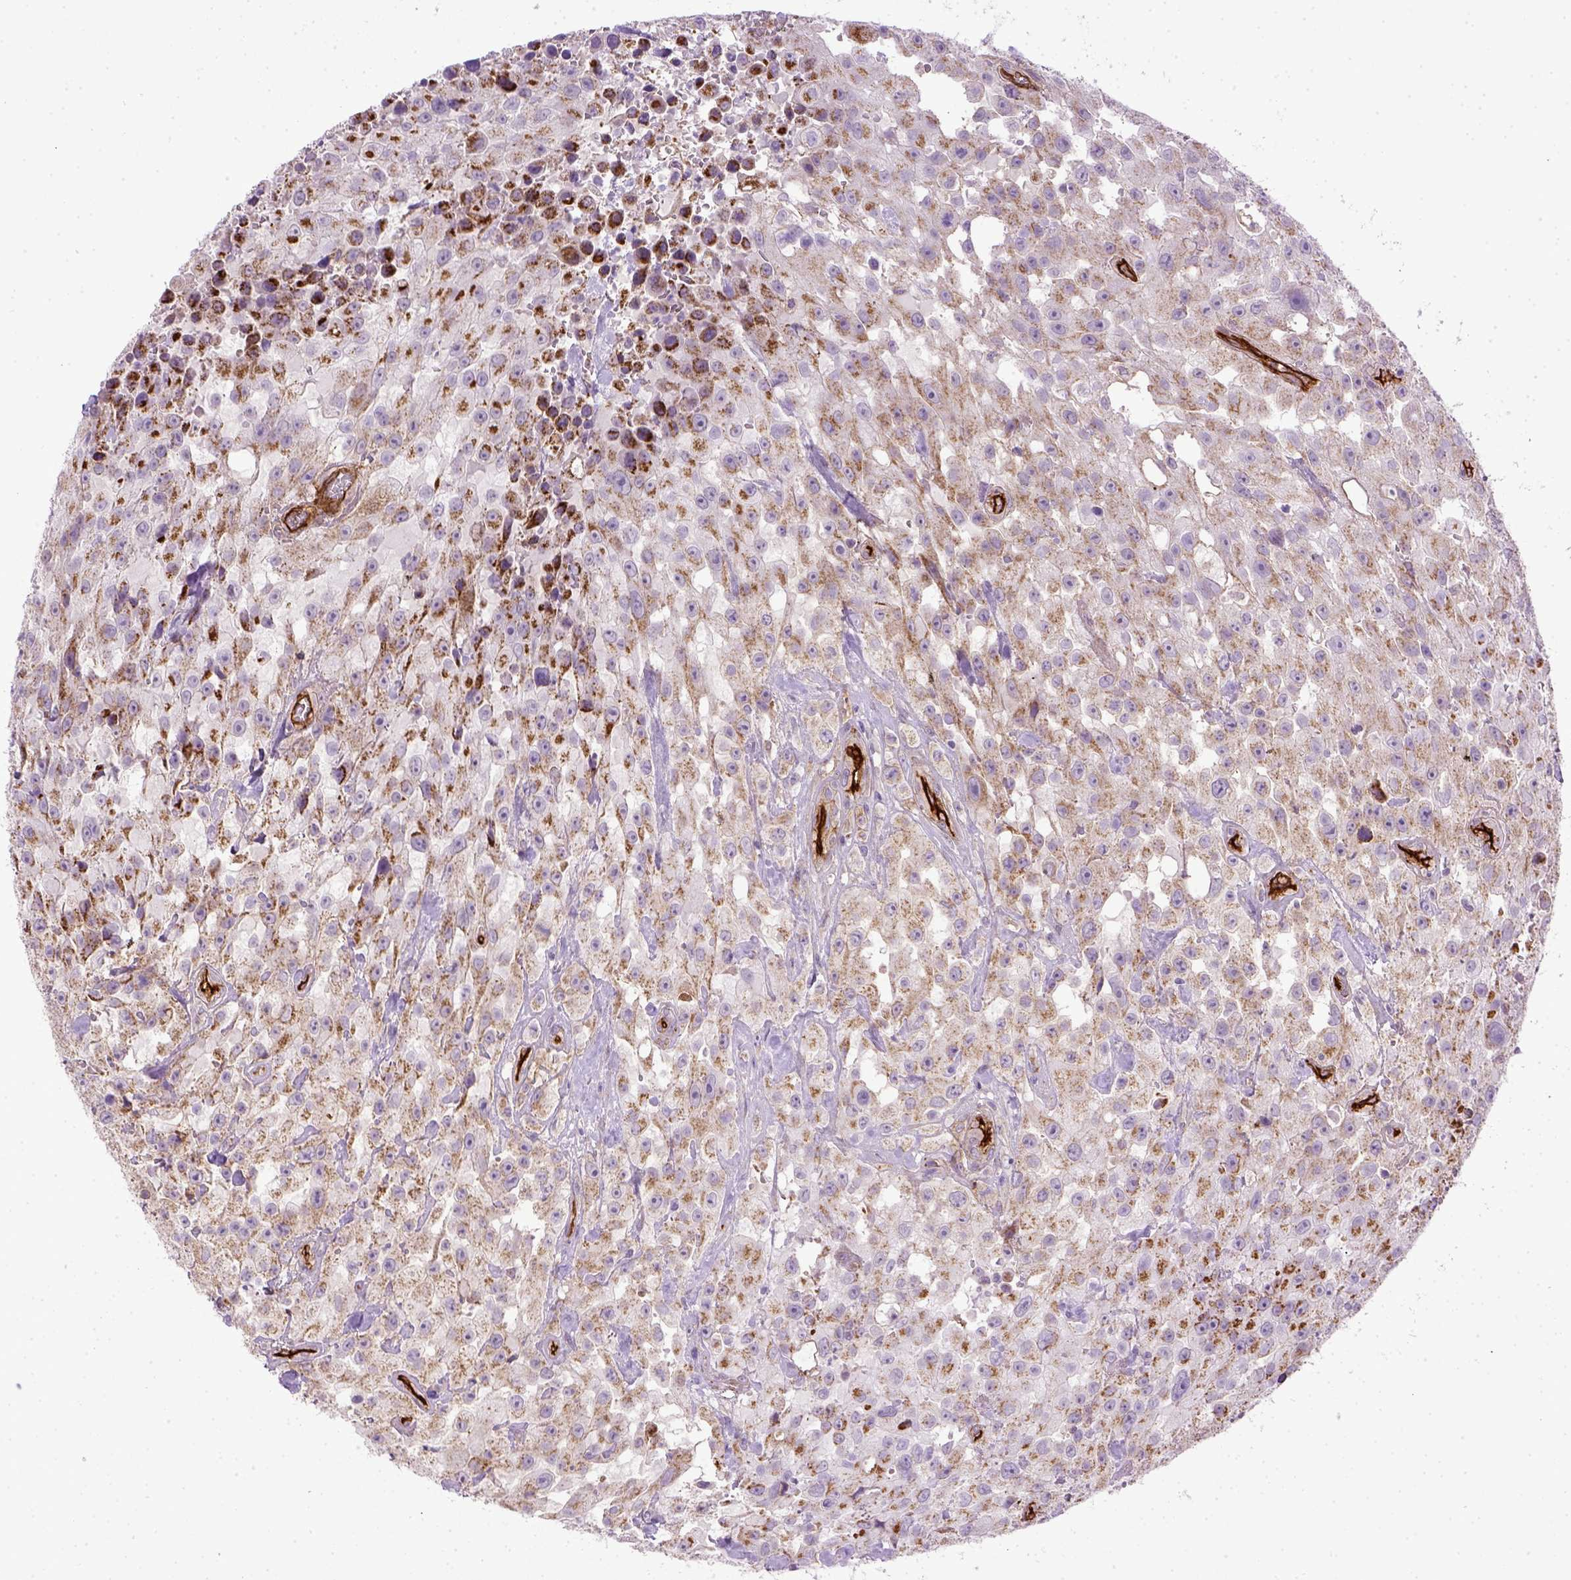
{"staining": {"intensity": "moderate", "quantity": ">75%", "location": "cytoplasmic/membranous"}, "tissue": "urothelial cancer", "cell_type": "Tumor cells", "image_type": "cancer", "snomed": [{"axis": "morphology", "description": "Urothelial carcinoma, High grade"}, {"axis": "topography", "description": "Urinary bladder"}], "caption": "A high-resolution image shows immunohistochemistry staining of high-grade urothelial carcinoma, which exhibits moderate cytoplasmic/membranous staining in approximately >75% of tumor cells. (DAB = brown stain, brightfield microscopy at high magnification).", "gene": "ENG", "patient": {"sex": "male", "age": 79}}